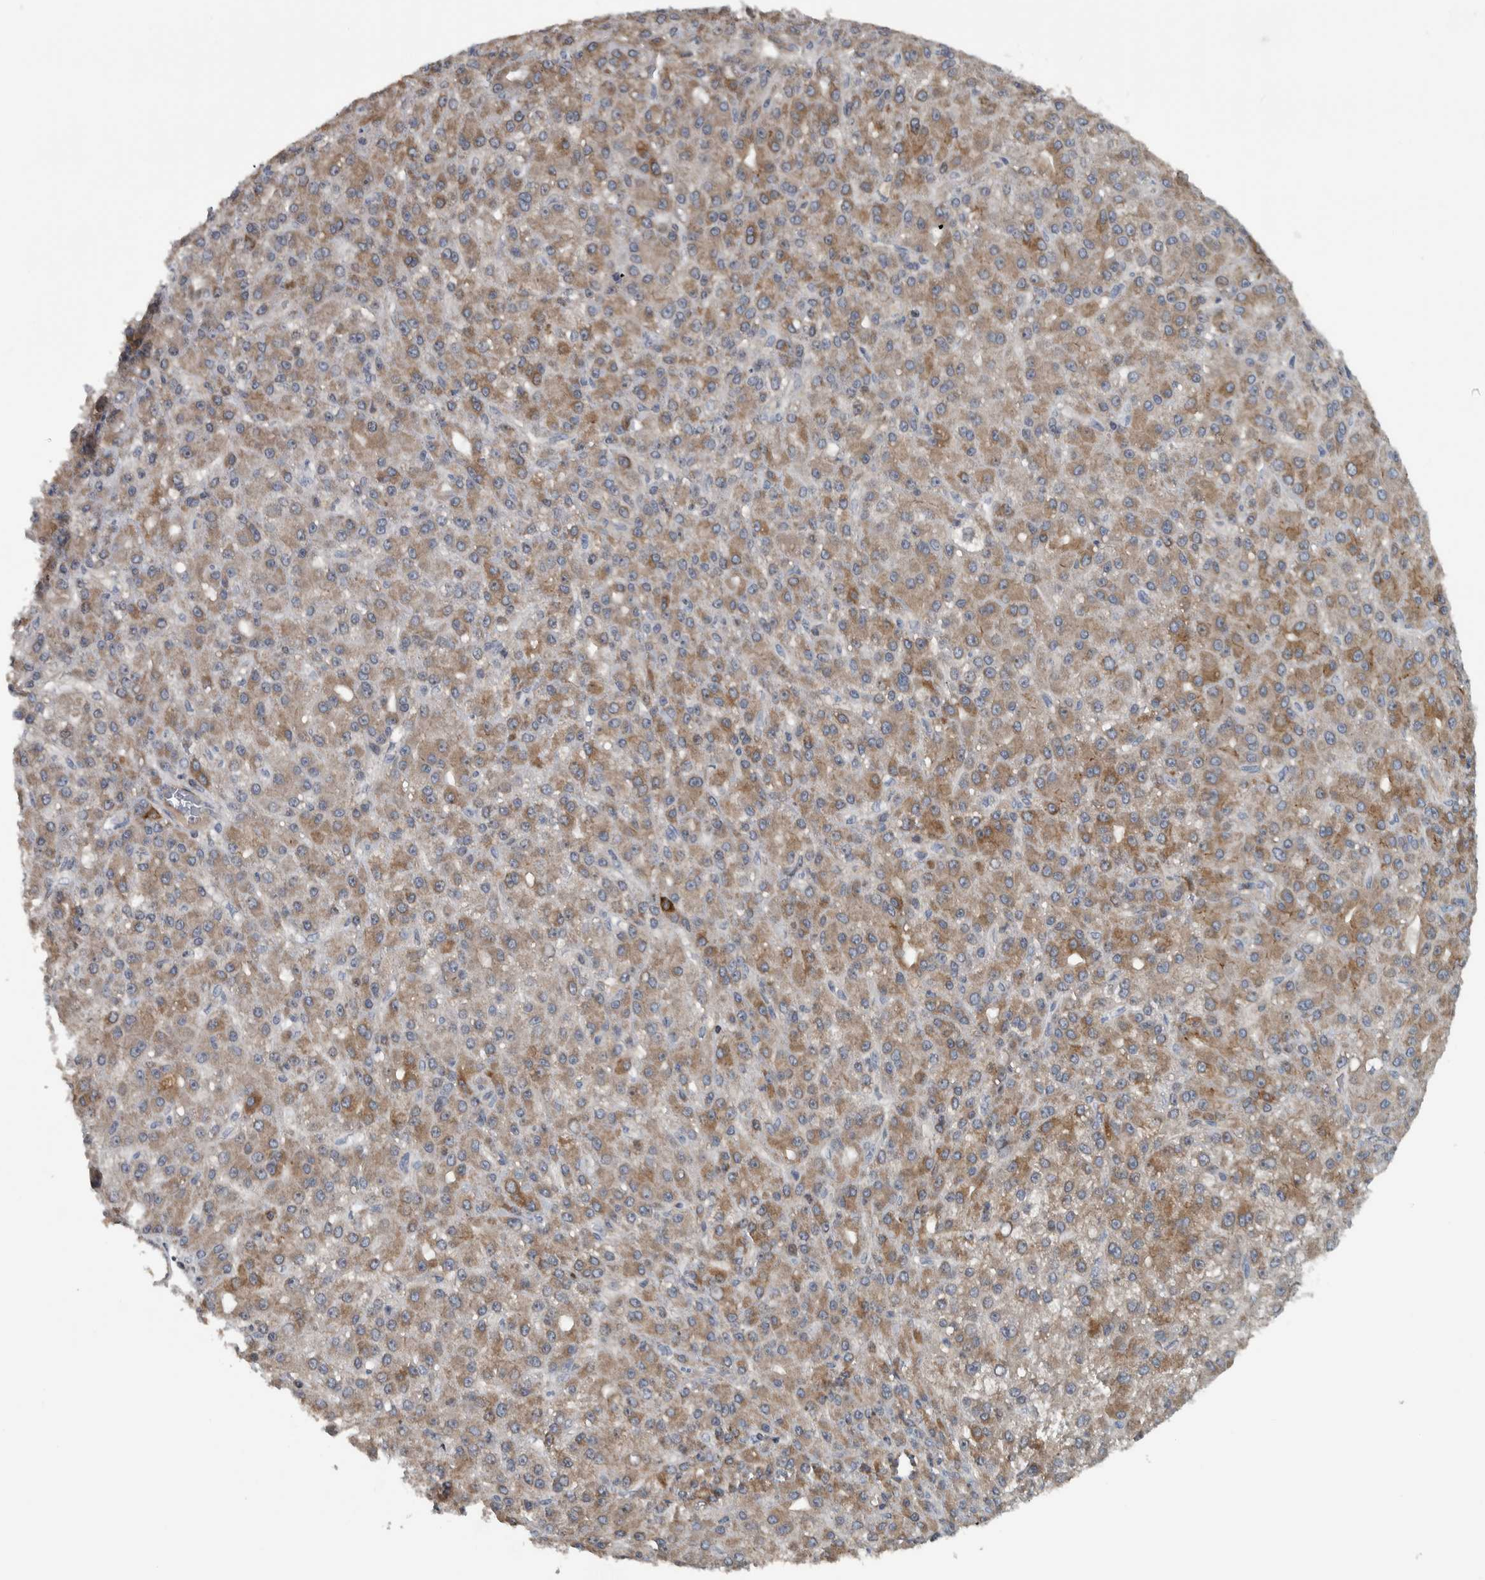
{"staining": {"intensity": "weak", "quantity": ">75%", "location": "cytoplasmic/membranous"}, "tissue": "liver cancer", "cell_type": "Tumor cells", "image_type": "cancer", "snomed": [{"axis": "morphology", "description": "Carcinoma, Hepatocellular, NOS"}, {"axis": "topography", "description": "Liver"}], "caption": "About >75% of tumor cells in liver cancer exhibit weak cytoplasmic/membranous protein expression as visualized by brown immunohistochemical staining.", "gene": "BAIAP2L1", "patient": {"sex": "male", "age": 67}}